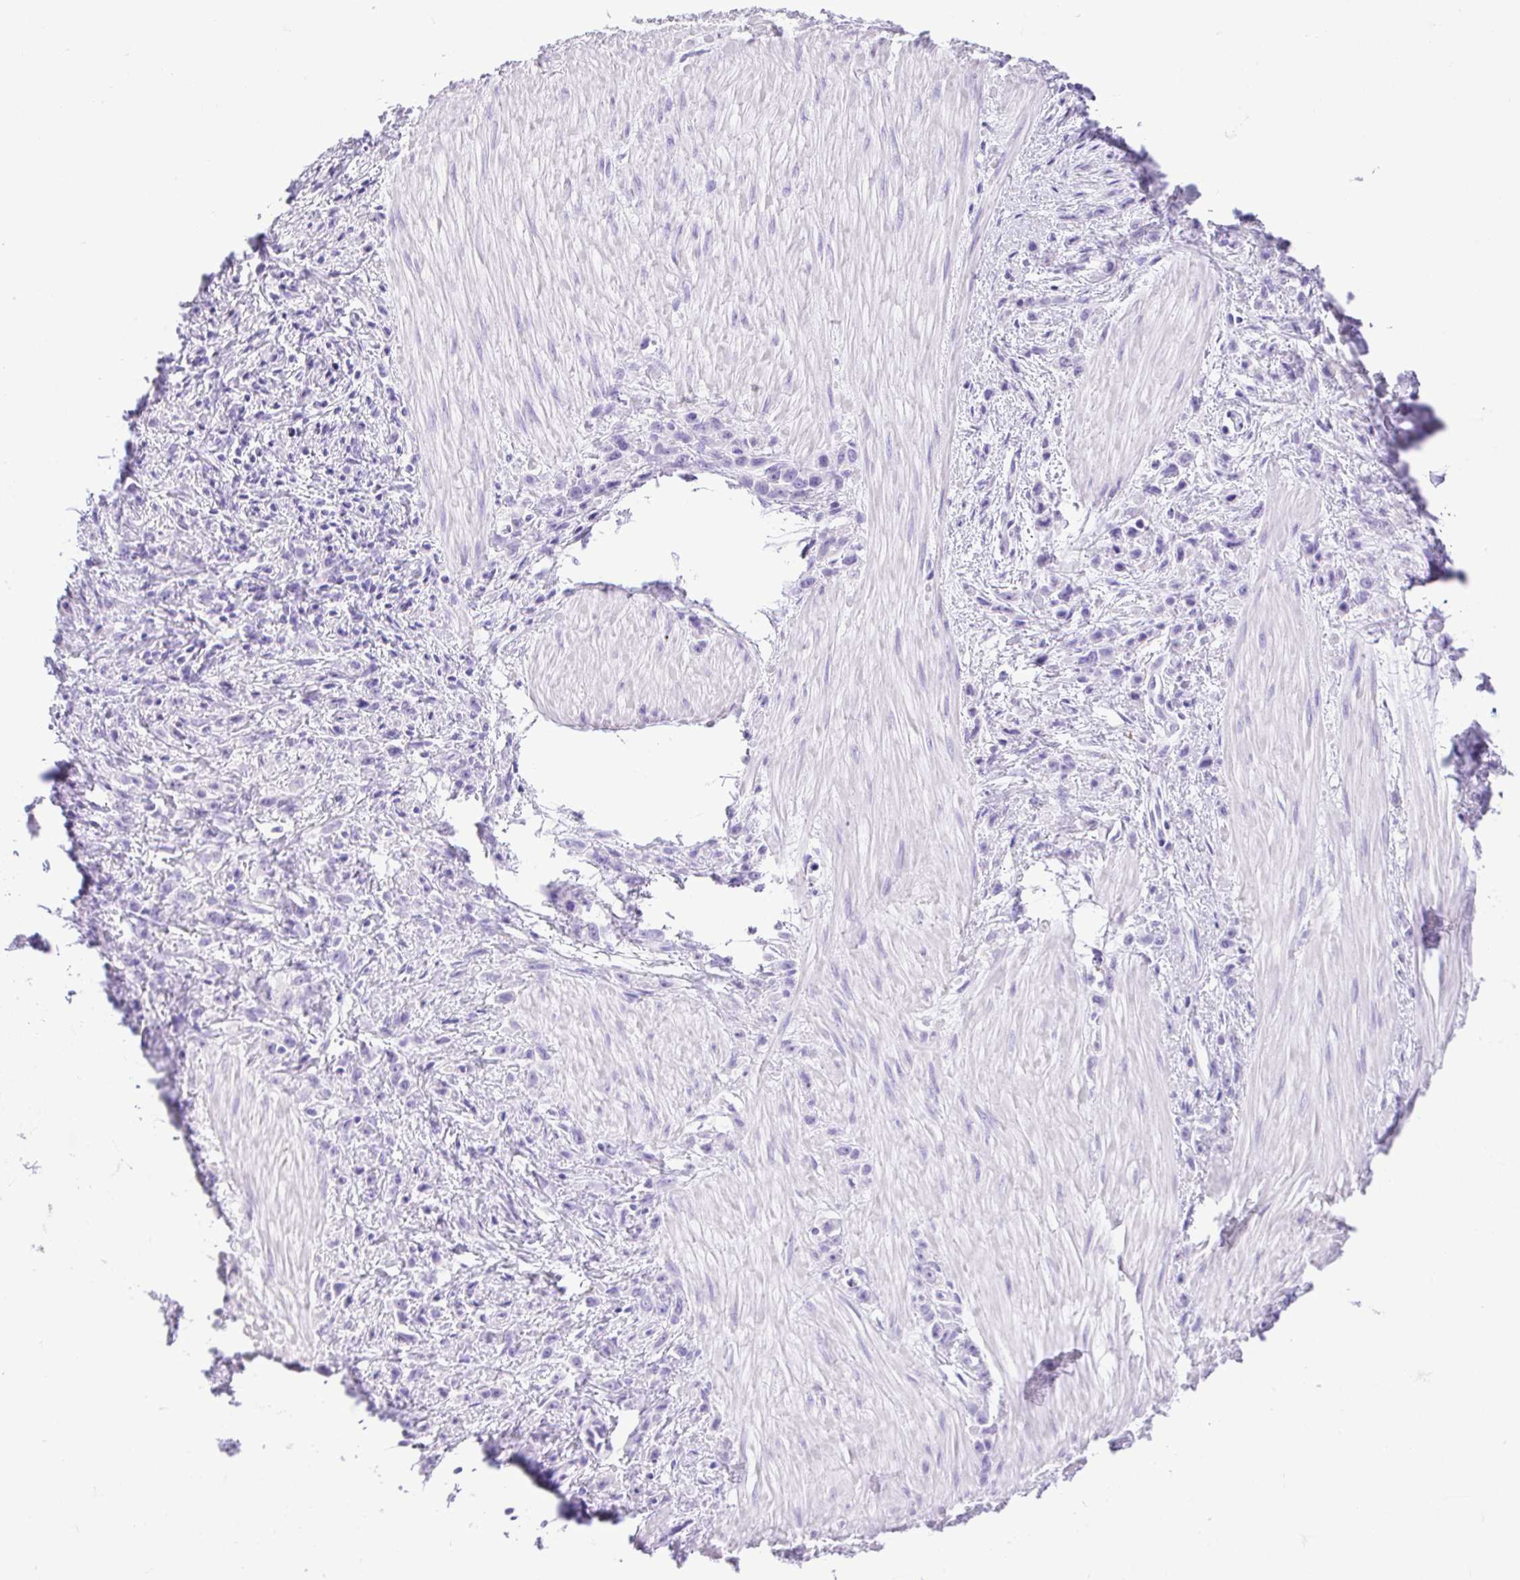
{"staining": {"intensity": "negative", "quantity": "none", "location": "none"}, "tissue": "stomach cancer", "cell_type": "Tumor cells", "image_type": "cancer", "snomed": [{"axis": "morphology", "description": "Adenocarcinoma, NOS"}, {"axis": "topography", "description": "Stomach"}], "caption": "This is an immunohistochemistry histopathology image of human stomach cancer (adenocarcinoma). There is no expression in tumor cells.", "gene": "CDSN", "patient": {"sex": "male", "age": 47}}